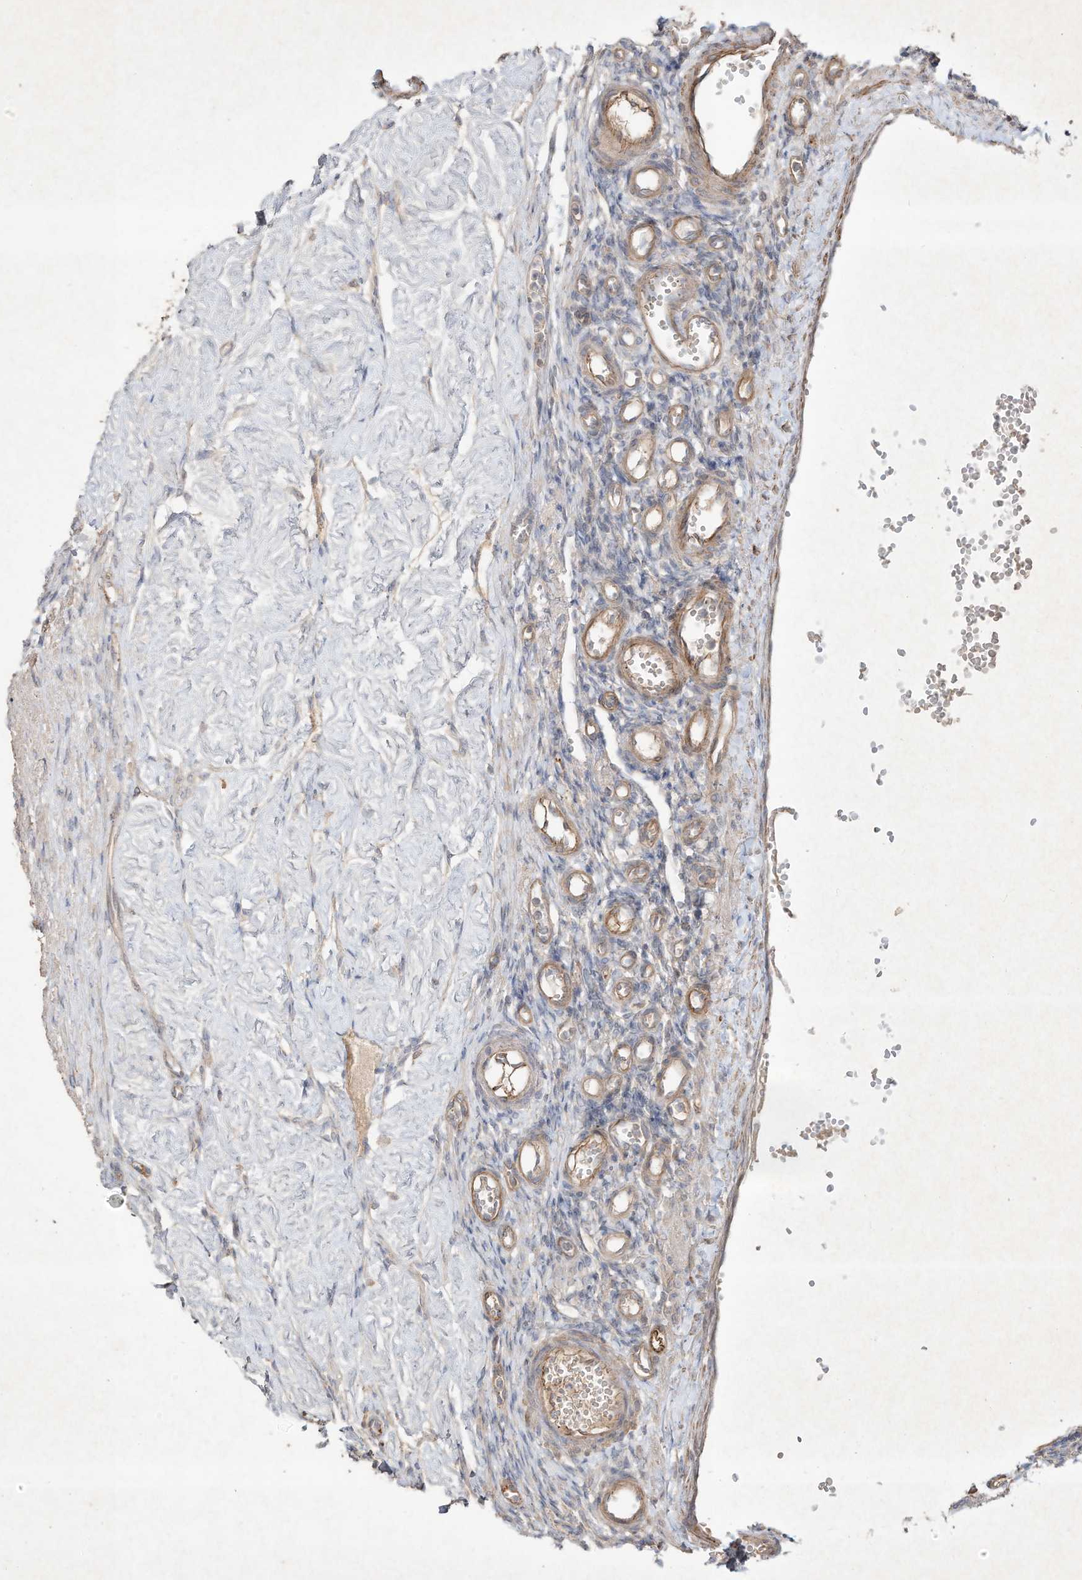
{"staining": {"intensity": "negative", "quantity": "none", "location": "none"}, "tissue": "ovary", "cell_type": "Ovarian stroma cells", "image_type": "normal", "snomed": [{"axis": "morphology", "description": "Normal tissue, NOS"}, {"axis": "morphology", "description": "Cyst, NOS"}, {"axis": "topography", "description": "Ovary"}], "caption": "IHC image of benign ovary stained for a protein (brown), which reveals no positivity in ovarian stroma cells.", "gene": "HTR5A", "patient": {"sex": "female", "age": 33}}